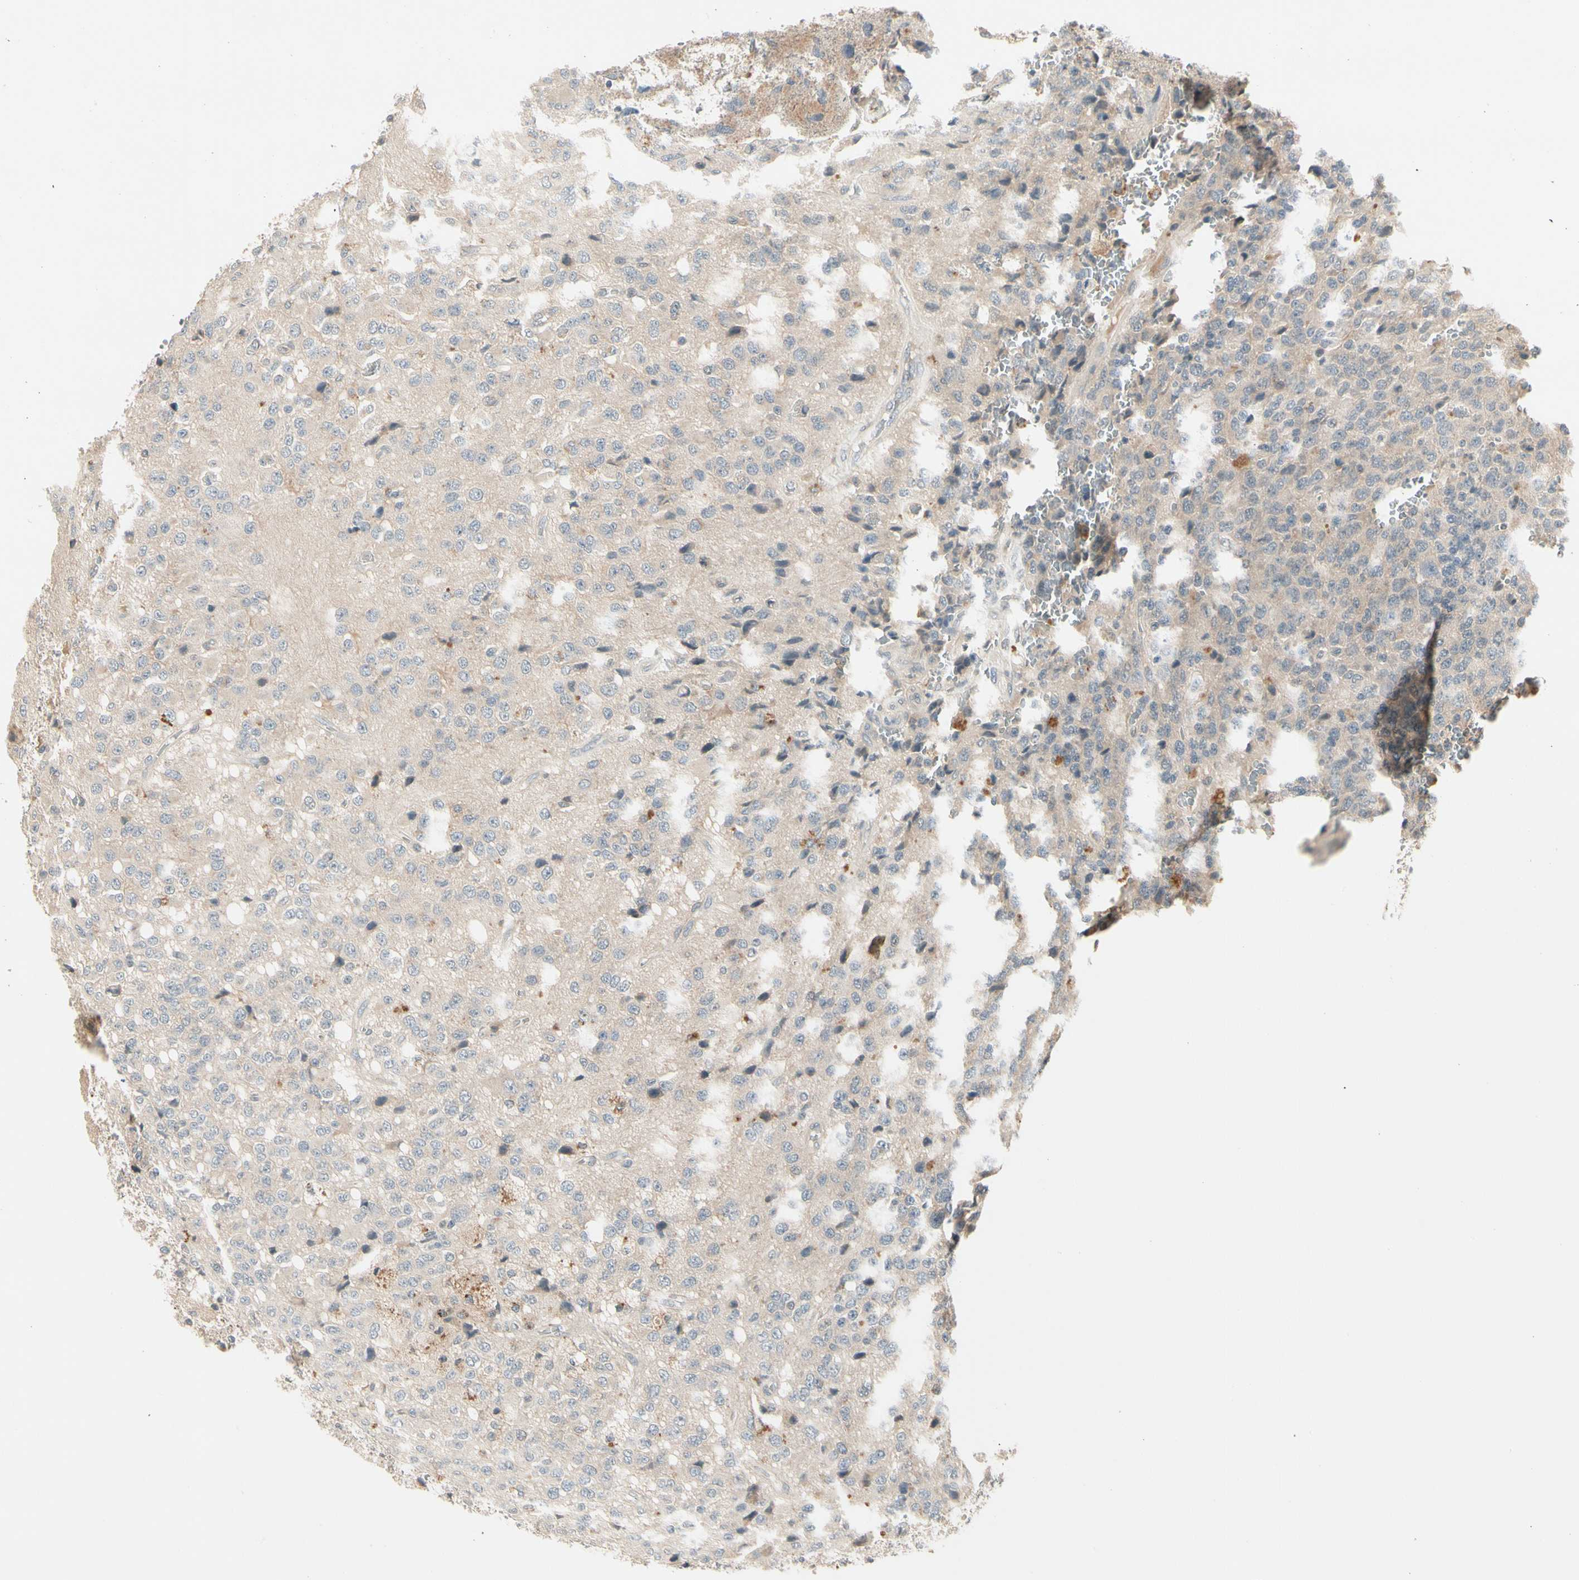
{"staining": {"intensity": "weak", "quantity": "<25%", "location": "cytoplasmic/membranous"}, "tissue": "glioma", "cell_type": "Tumor cells", "image_type": "cancer", "snomed": [{"axis": "morphology", "description": "Glioma, malignant, High grade"}, {"axis": "topography", "description": "pancreas cauda"}], "caption": "The photomicrograph demonstrates no significant expression in tumor cells of glioma.", "gene": "CCL4", "patient": {"sex": "male", "age": 60}}